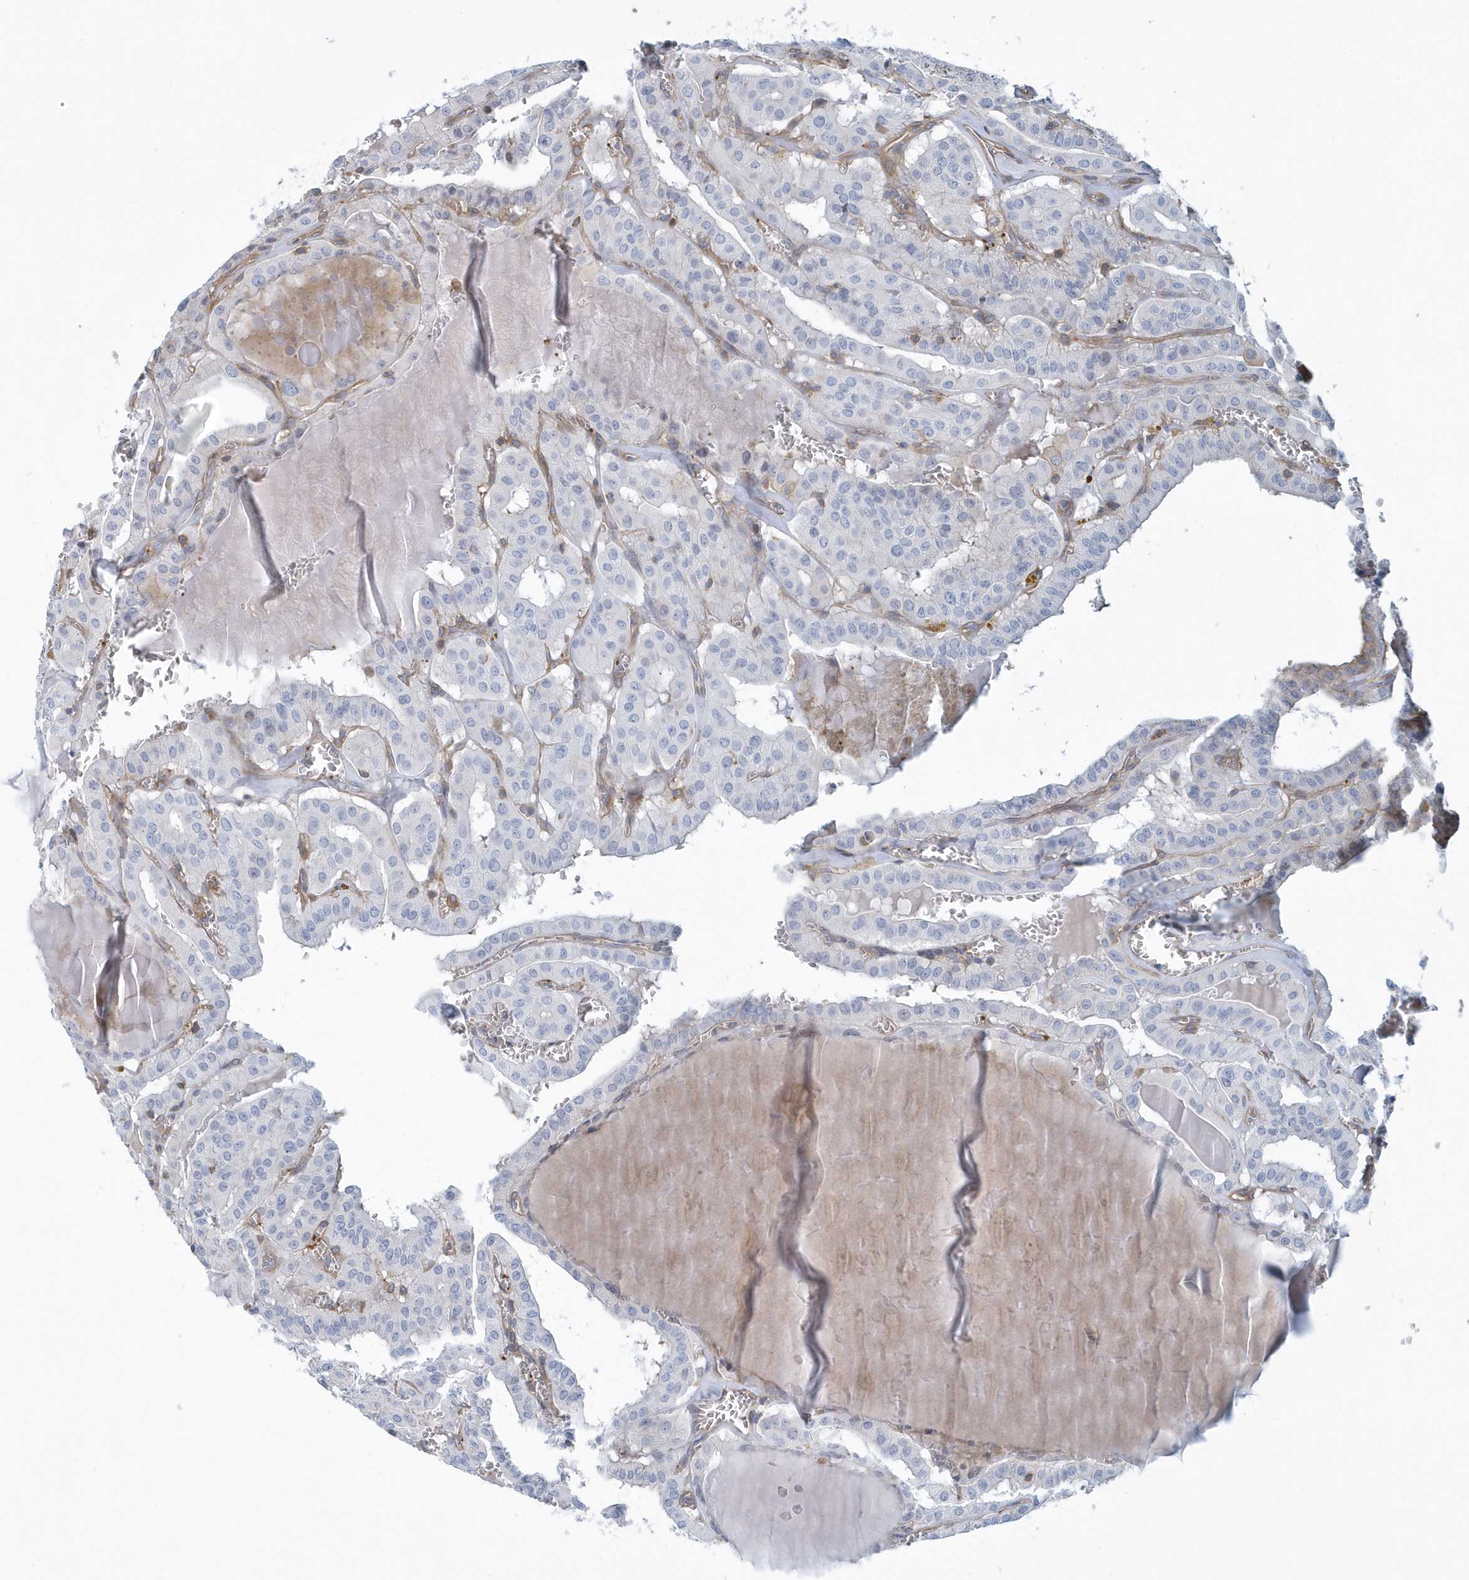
{"staining": {"intensity": "negative", "quantity": "none", "location": "none"}, "tissue": "thyroid cancer", "cell_type": "Tumor cells", "image_type": "cancer", "snomed": [{"axis": "morphology", "description": "Papillary adenocarcinoma, NOS"}, {"axis": "topography", "description": "Thyroid gland"}], "caption": "Tumor cells are negative for protein expression in human thyroid papillary adenocarcinoma.", "gene": "ARAP2", "patient": {"sex": "male", "age": 52}}